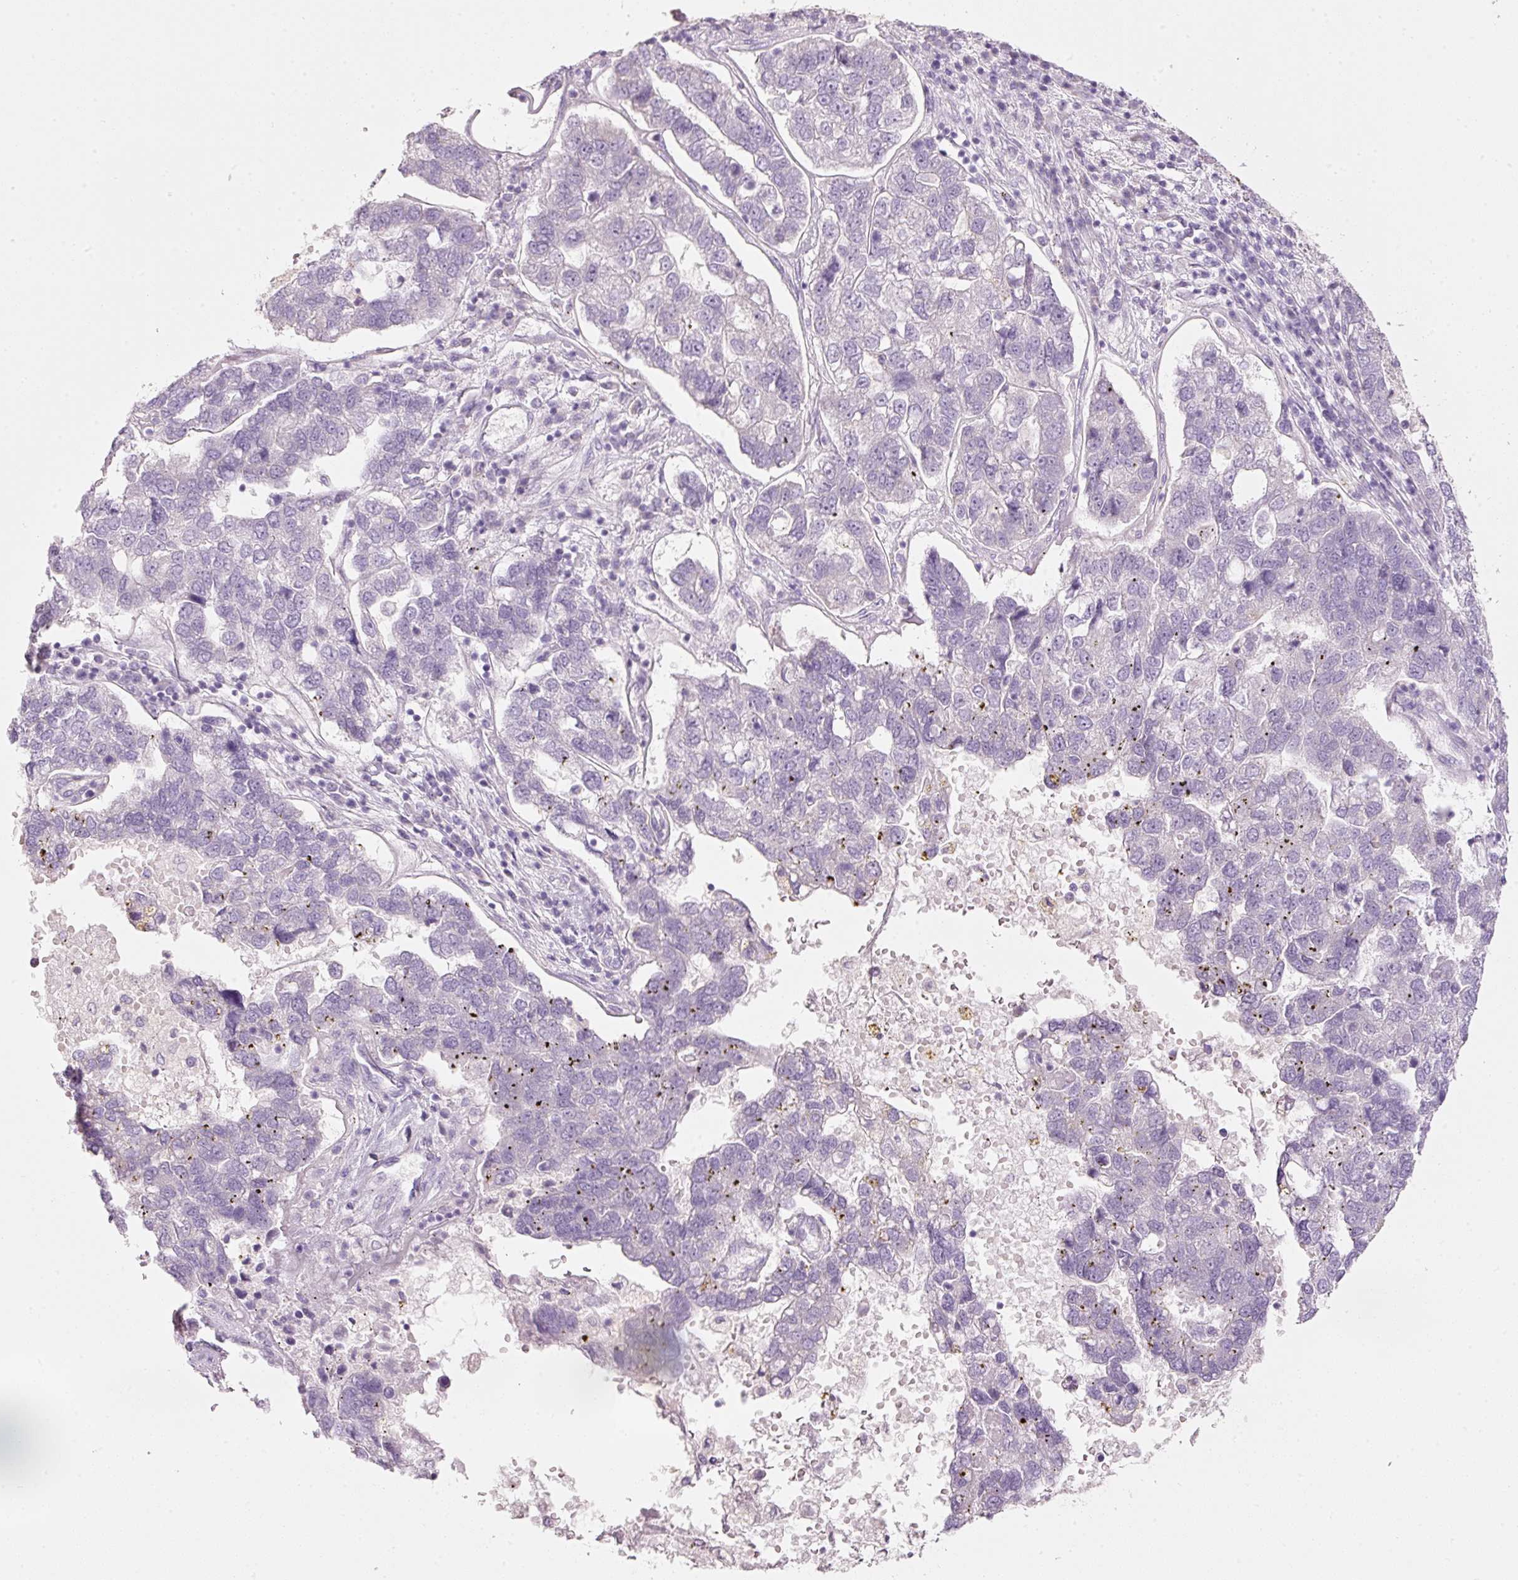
{"staining": {"intensity": "negative", "quantity": "none", "location": "none"}, "tissue": "pancreatic cancer", "cell_type": "Tumor cells", "image_type": "cancer", "snomed": [{"axis": "morphology", "description": "Adenocarcinoma, NOS"}, {"axis": "topography", "description": "Pancreas"}], "caption": "A high-resolution image shows immunohistochemistry (IHC) staining of adenocarcinoma (pancreatic), which exhibits no significant staining in tumor cells.", "gene": "PDXDC1", "patient": {"sex": "female", "age": 61}}